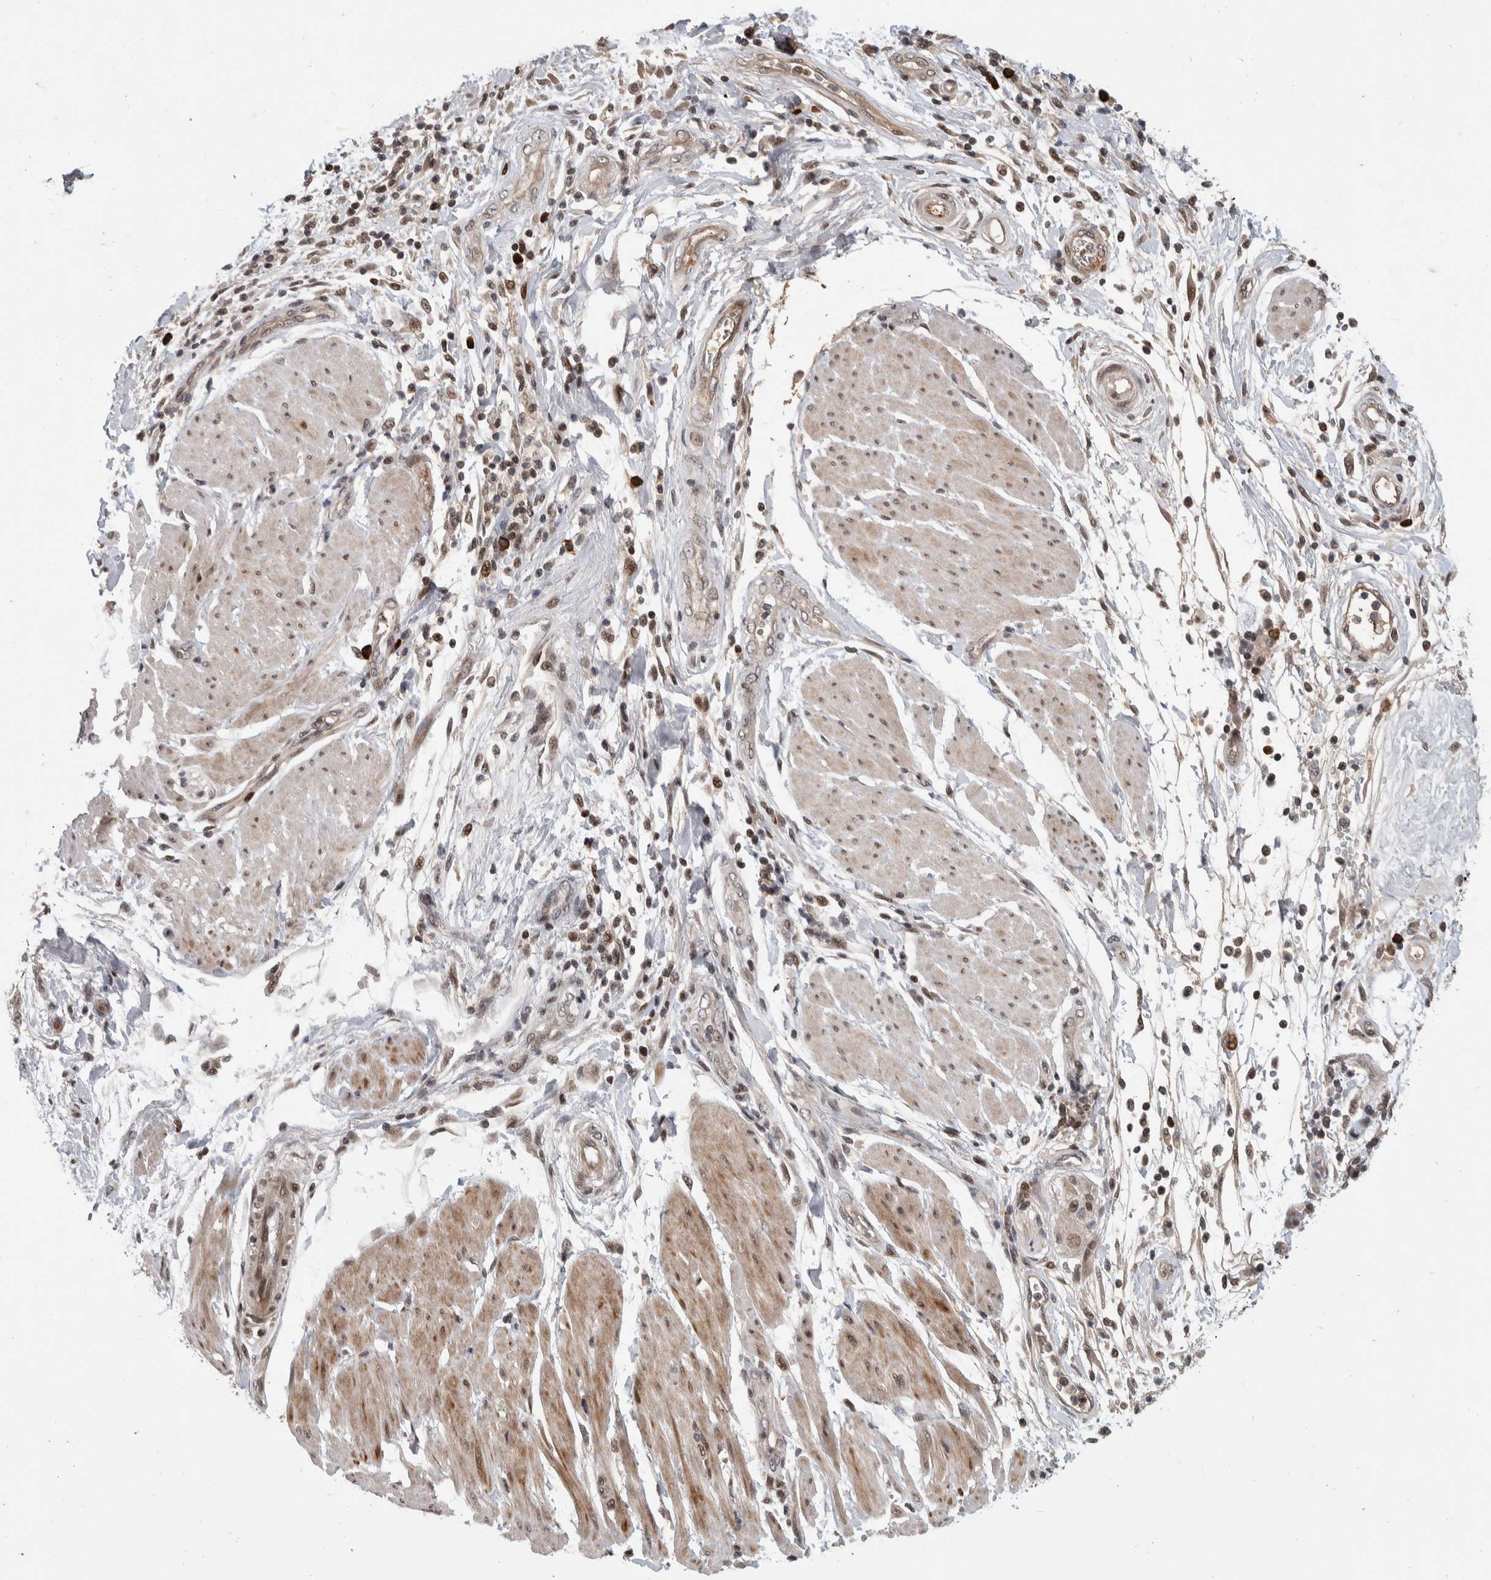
{"staining": {"intensity": "weak", "quantity": ">75%", "location": "nuclear"}, "tissue": "pancreatic cancer", "cell_type": "Tumor cells", "image_type": "cancer", "snomed": [{"axis": "morphology", "description": "Normal tissue, NOS"}, {"axis": "morphology", "description": "Adenocarcinoma, NOS"}, {"axis": "topography", "description": "Pancreas"}], "caption": "Brown immunohistochemical staining in human adenocarcinoma (pancreatic) displays weak nuclear expression in approximately >75% of tumor cells.", "gene": "ZNF592", "patient": {"sex": "female", "age": 71}}